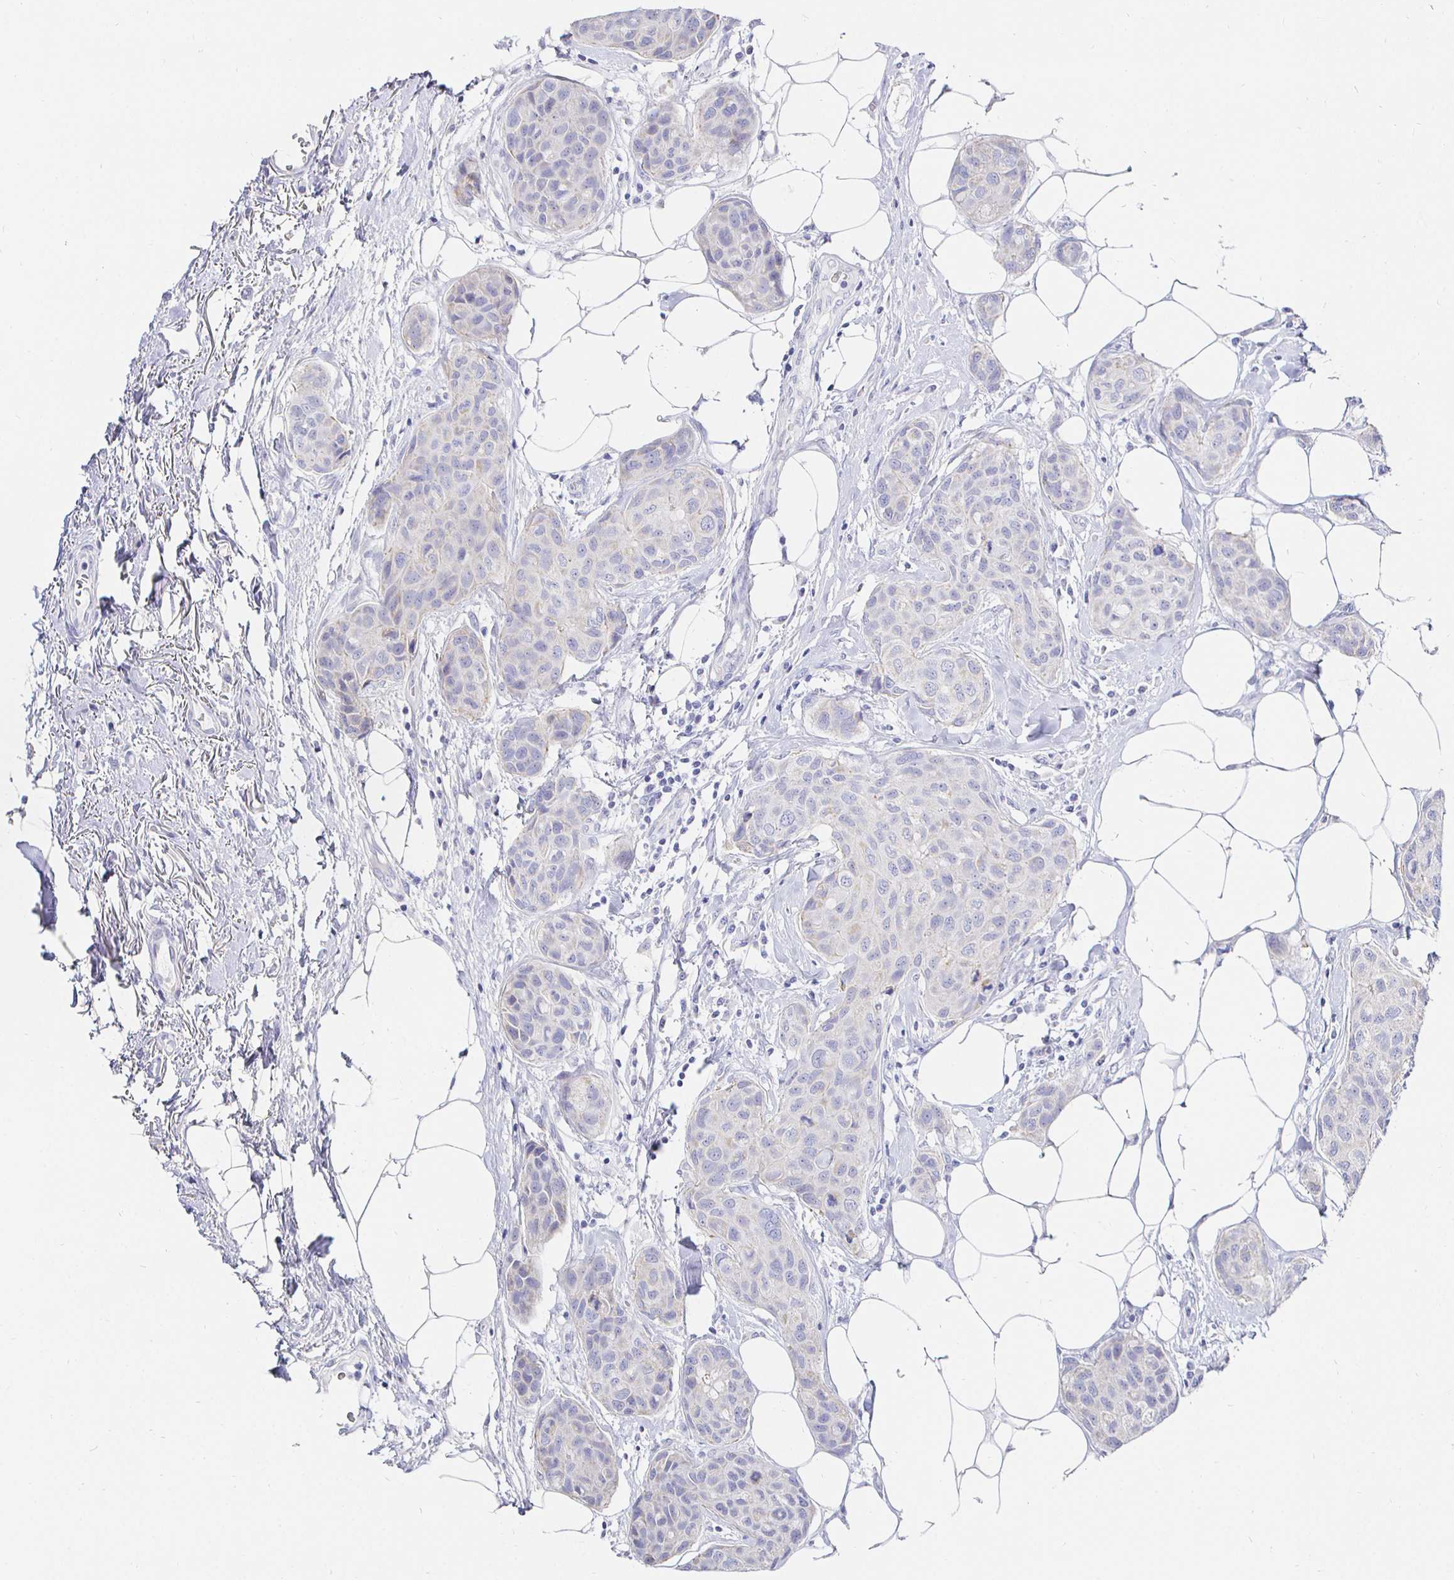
{"staining": {"intensity": "negative", "quantity": "none", "location": "none"}, "tissue": "breast cancer", "cell_type": "Tumor cells", "image_type": "cancer", "snomed": [{"axis": "morphology", "description": "Duct carcinoma"}, {"axis": "topography", "description": "Breast"}], "caption": "Histopathology image shows no significant protein staining in tumor cells of invasive ductal carcinoma (breast).", "gene": "CR2", "patient": {"sex": "female", "age": 80}}